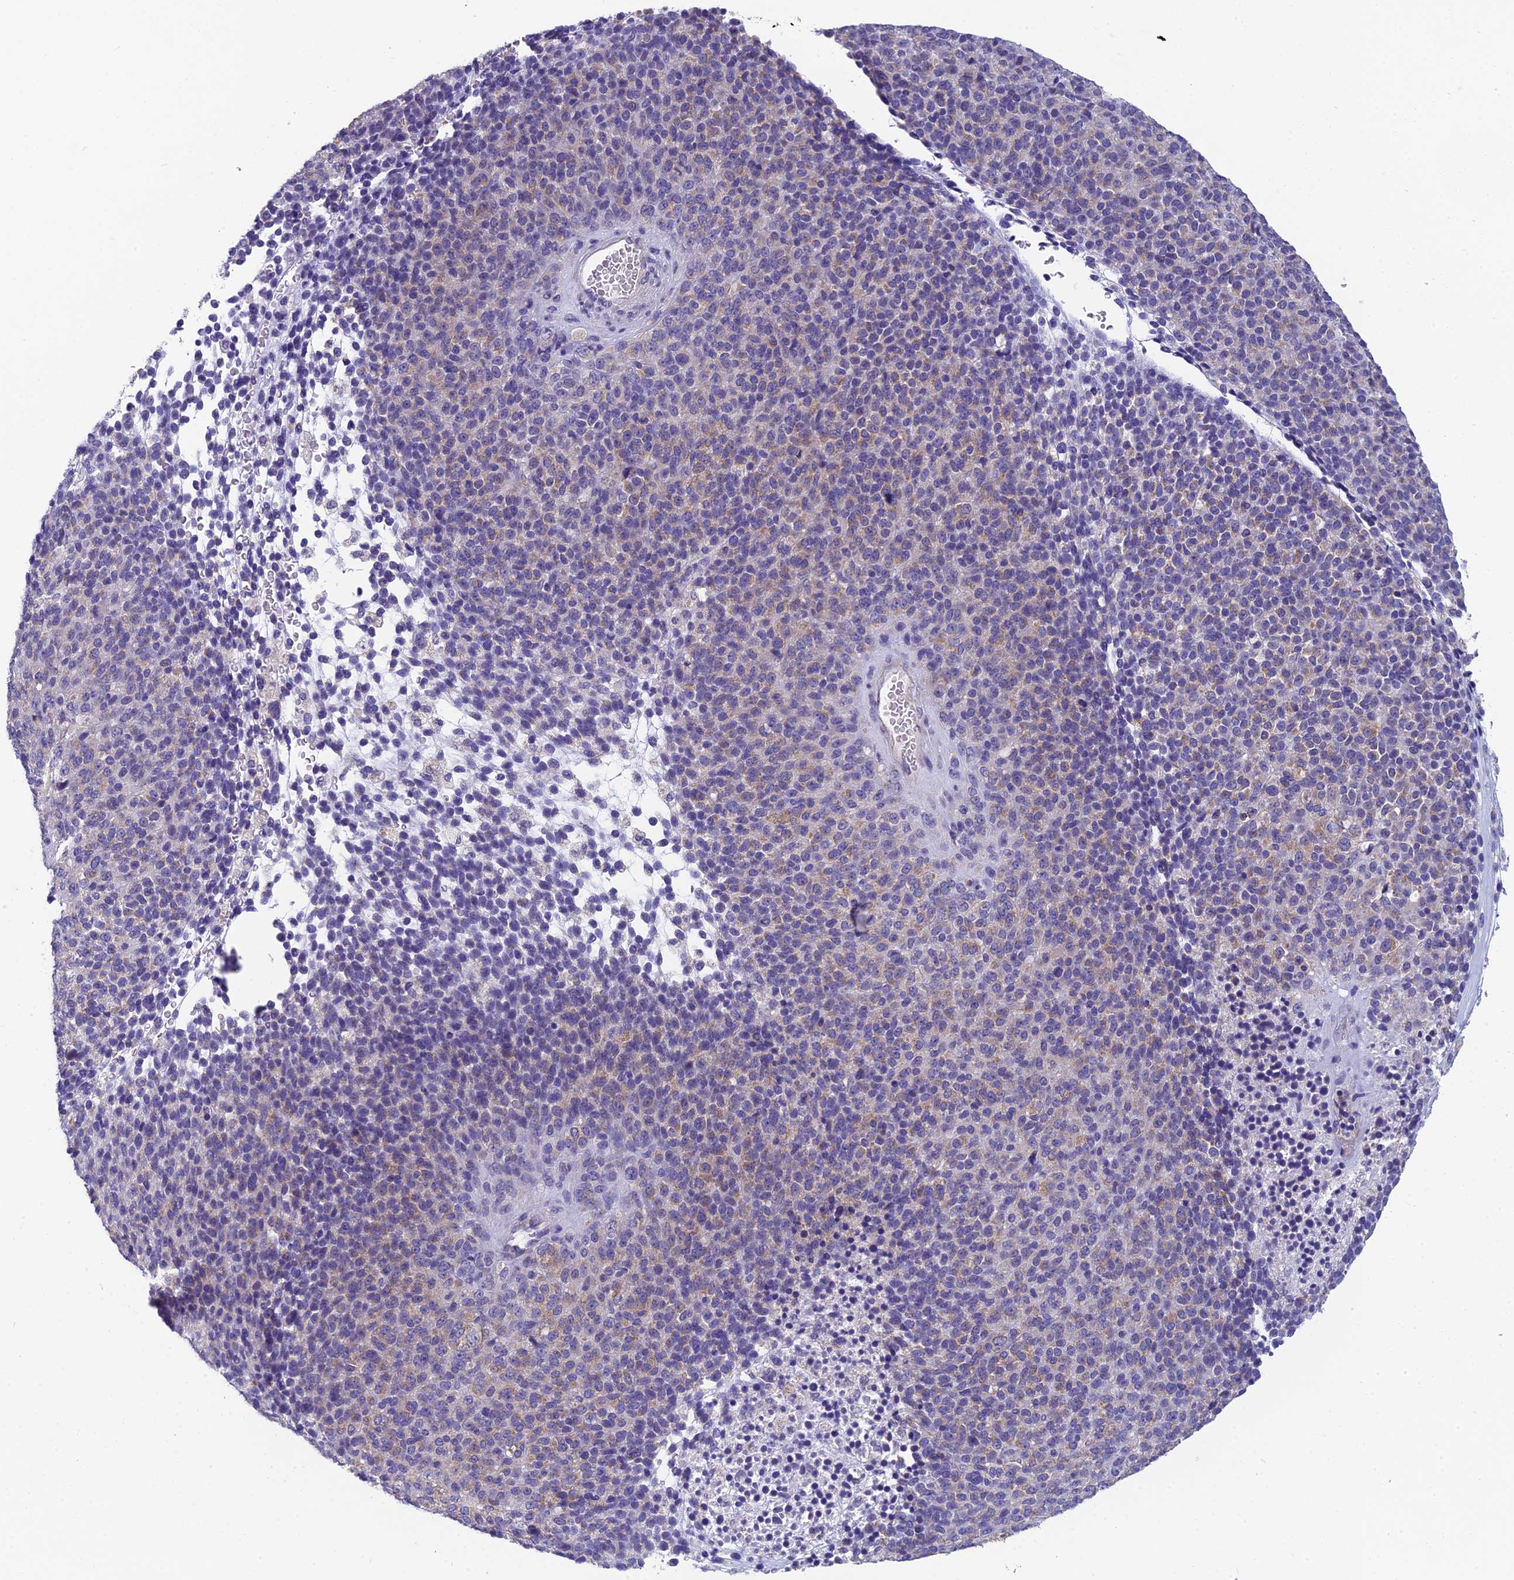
{"staining": {"intensity": "weak", "quantity": "<25%", "location": "cytoplasmic/membranous"}, "tissue": "melanoma", "cell_type": "Tumor cells", "image_type": "cancer", "snomed": [{"axis": "morphology", "description": "Malignant melanoma, Metastatic site"}, {"axis": "topography", "description": "Brain"}], "caption": "Tumor cells show no significant positivity in malignant melanoma (metastatic site). Nuclei are stained in blue.", "gene": "RBM41", "patient": {"sex": "female", "age": 56}}